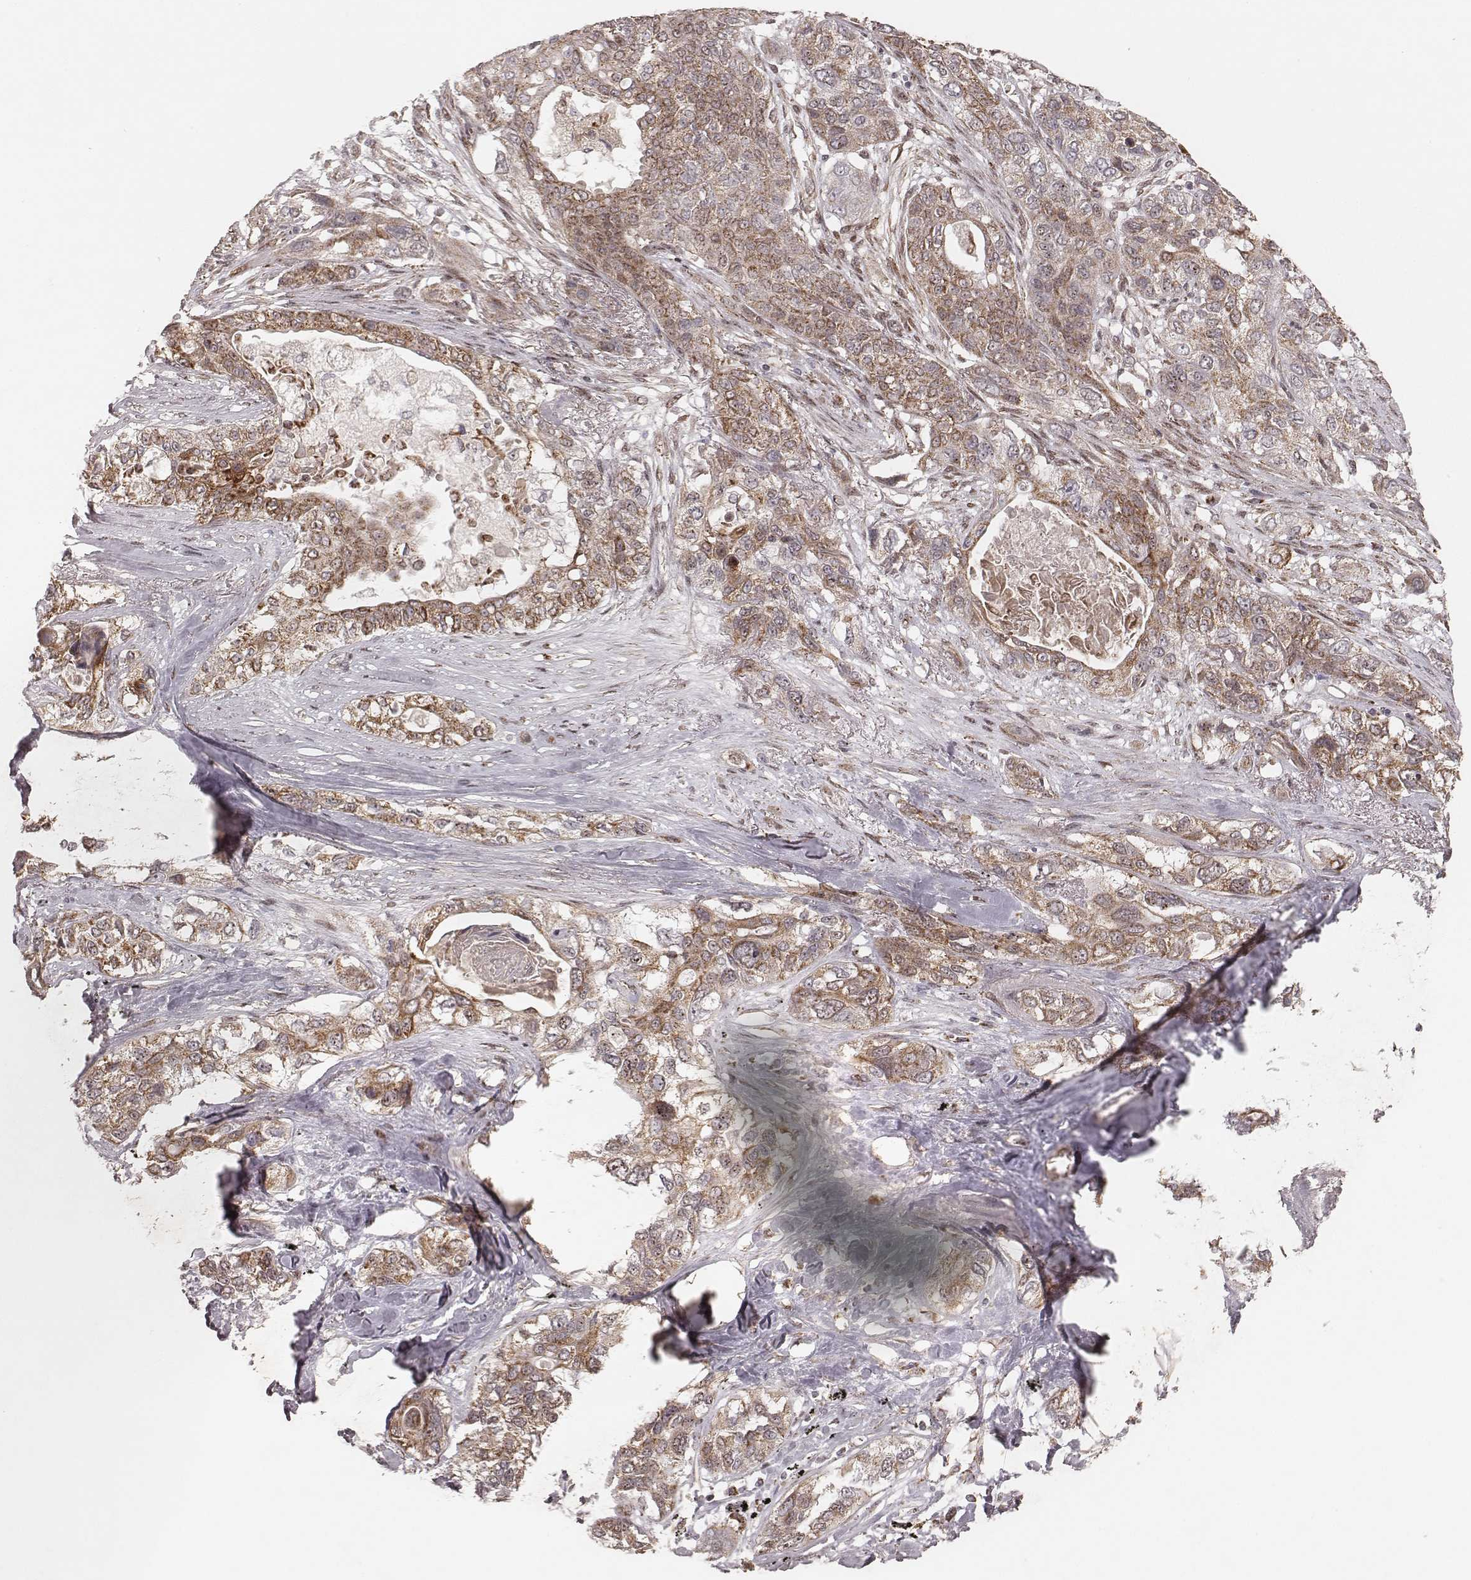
{"staining": {"intensity": "moderate", "quantity": ">75%", "location": "cytoplasmic/membranous"}, "tissue": "lung cancer", "cell_type": "Tumor cells", "image_type": "cancer", "snomed": [{"axis": "morphology", "description": "Squamous cell carcinoma, NOS"}, {"axis": "topography", "description": "Lung"}], "caption": "There is medium levels of moderate cytoplasmic/membranous staining in tumor cells of lung cancer, as demonstrated by immunohistochemical staining (brown color).", "gene": "NDUFA7", "patient": {"sex": "female", "age": 70}}